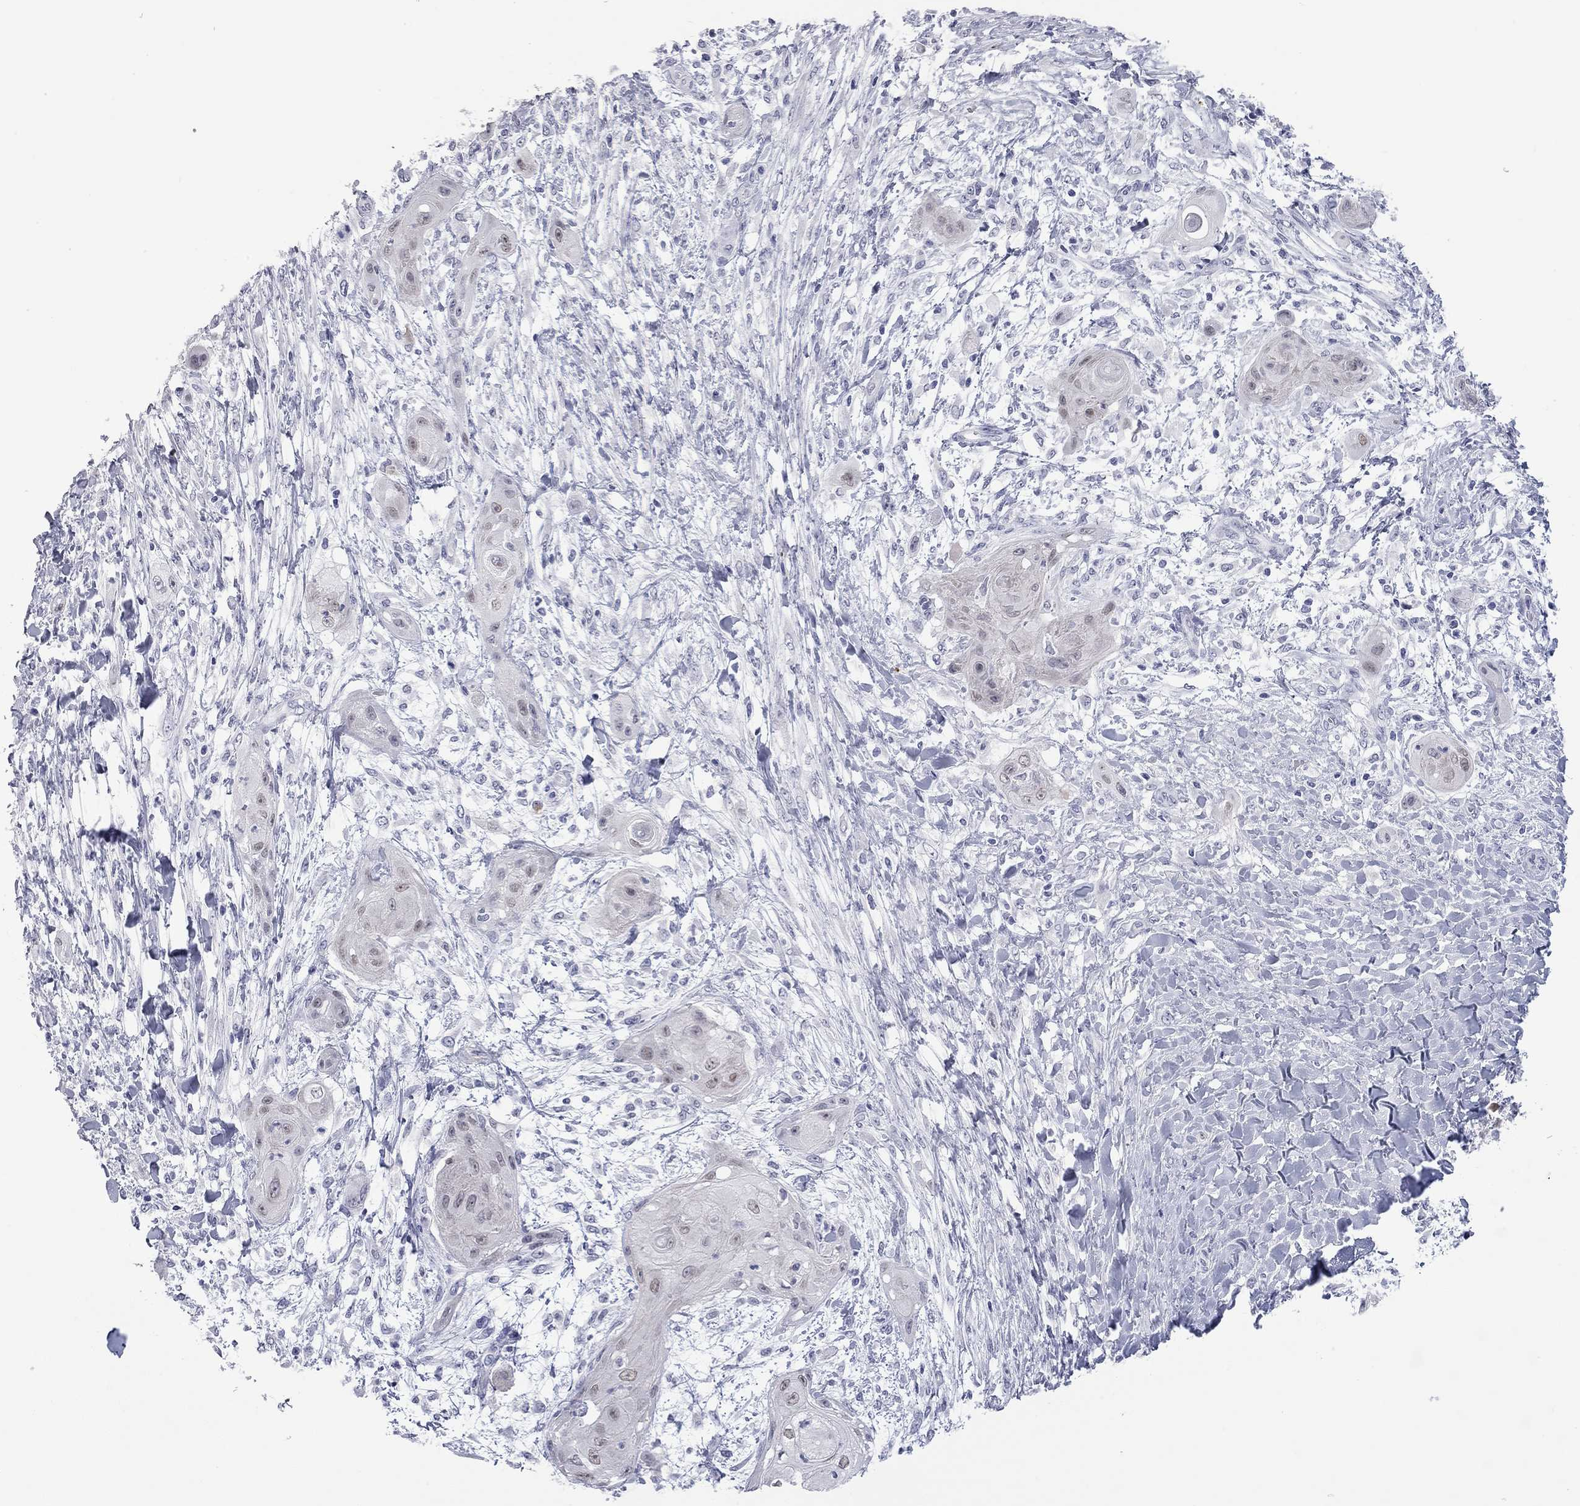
{"staining": {"intensity": "negative", "quantity": "none", "location": "none"}, "tissue": "skin cancer", "cell_type": "Tumor cells", "image_type": "cancer", "snomed": [{"axis": "morphology", "description": "Squamous cell carcinoma, NOS"}, {"axis": "topography", "description": "Skin"}], "caption": "The image exhibits no staining of tumor cells in squamous cell carcinoma (skin).", "gene": "AK8", "patient": {"sex": "male", "age": 62}}